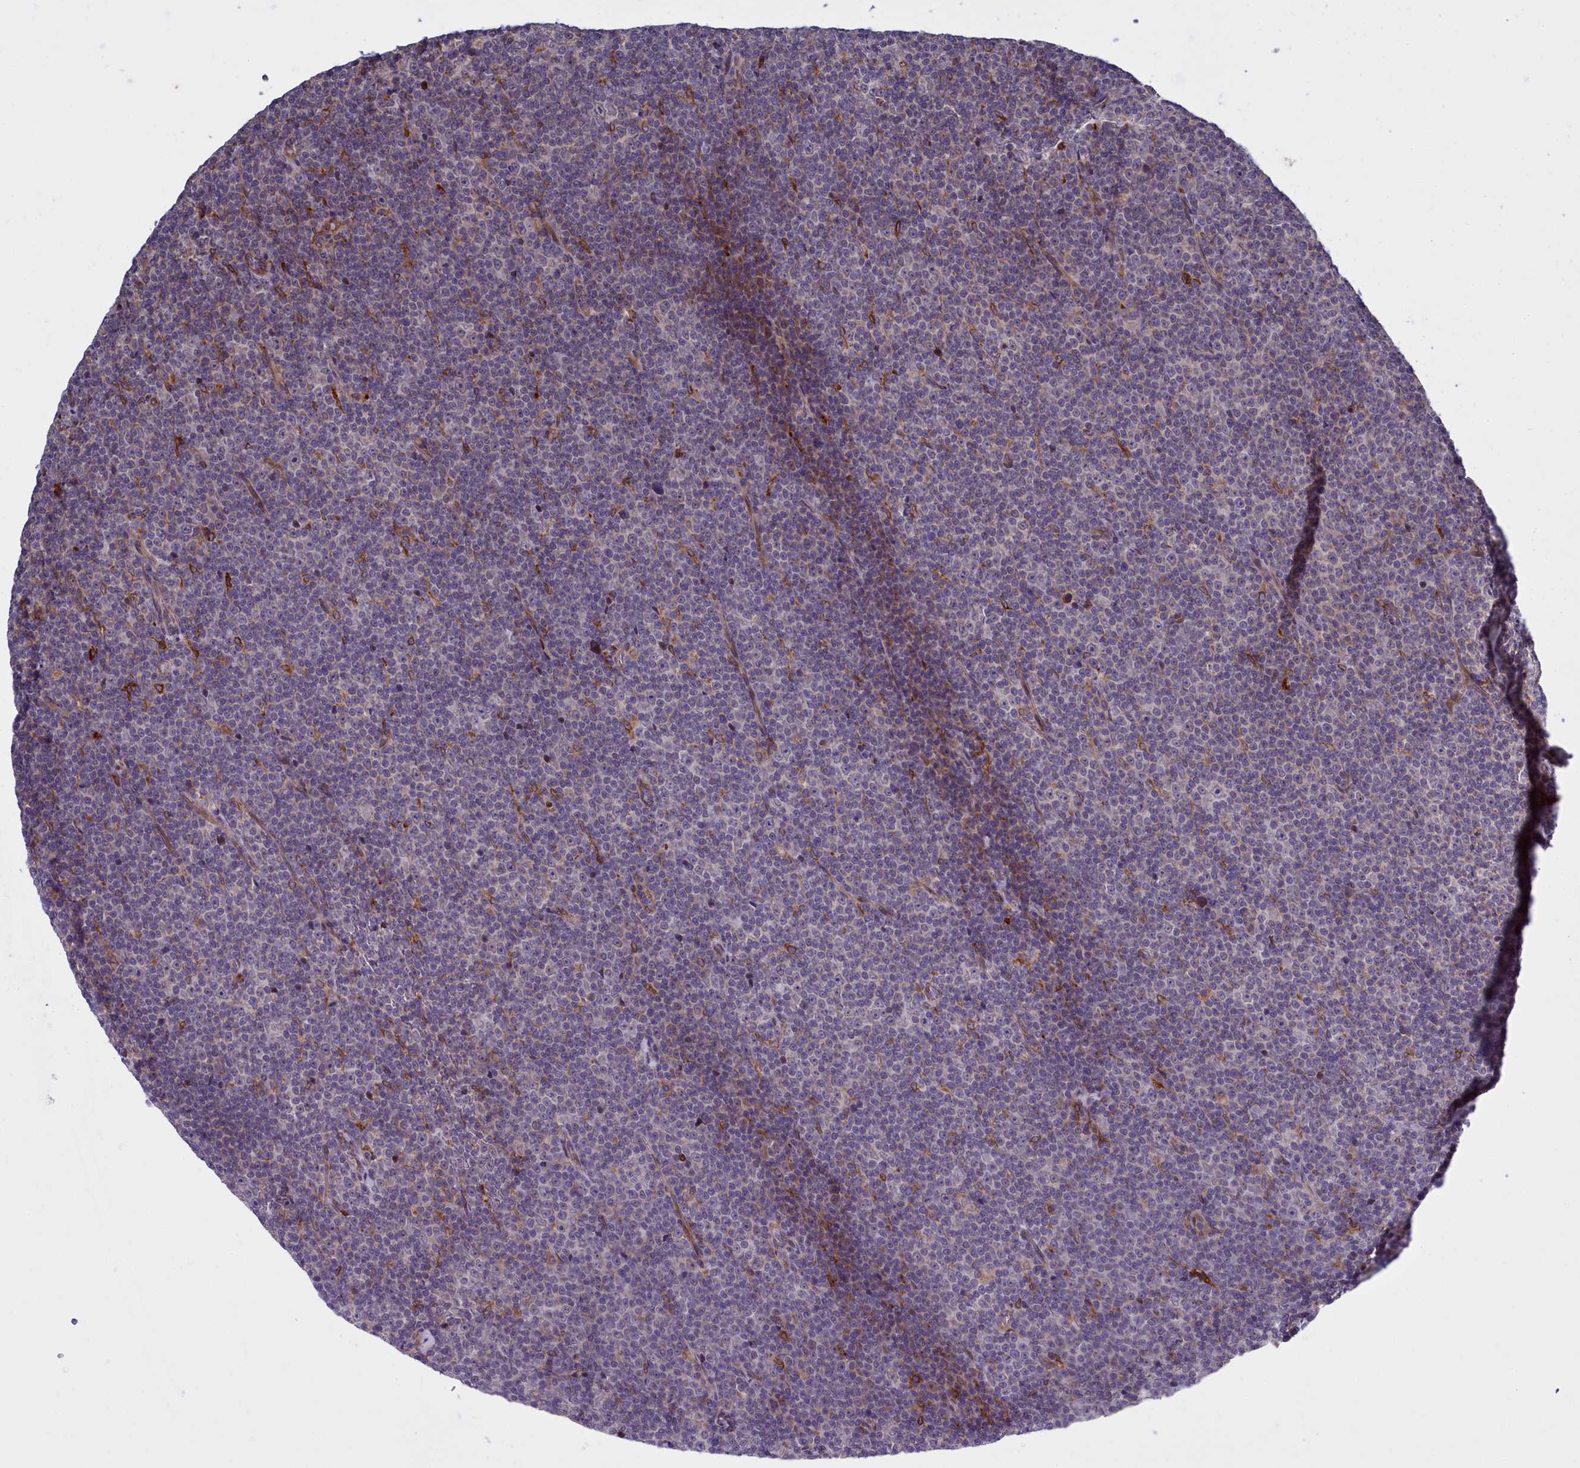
{"staining": {"intensity": "negative", "quantity": "none", "location": "none"}, "tissue": "lymphoma", "cell_type": "Tumor cells", "image_type": "cancer", "snomed": [{"axis": "morphology", "description": "Malignant lymphoma, non-Hodgkin's type, Low grade"}, {"axis": "topography", "description": "Lymph node"}], "caption": "Low-grade malignant lymphoma, non-Hodgkin's type stained for a protein using immunohistochemistry (IHC) demonstrates no positivity tumor cells.", "gene": "RAPGEF4", "patient": {"sex": "female", "age": 67}}